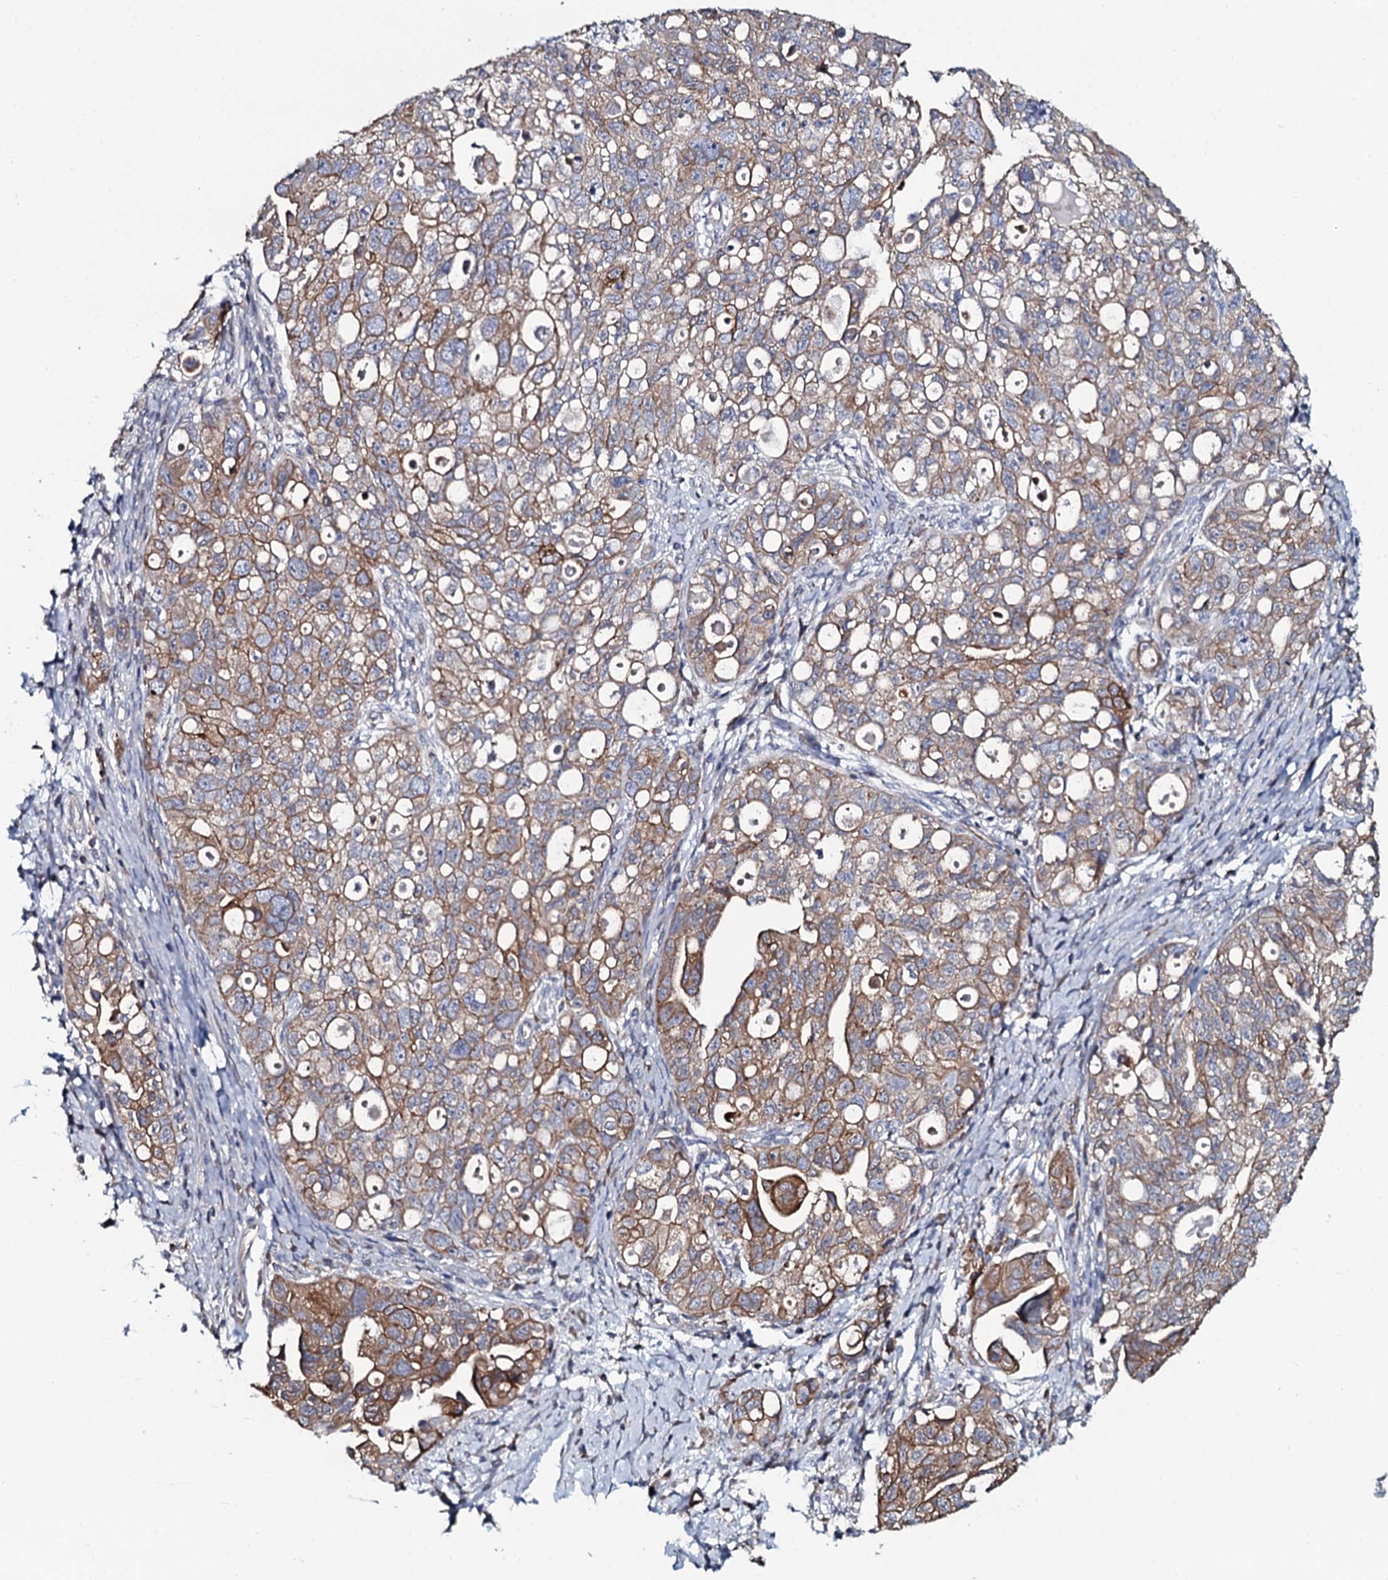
{"staining": {"intensity": "moderate", "quantity": "25%-75%", "location": "cytoplasmic/membranous"}, "tissue": "ovarian cancer", "cell_type": "Tumor cells", "image_type": "cancer", "snomed": [{"axis": "morphology", "description": "Carcinoma, NOS"}, {"axis": "morphology", "description": "Cystadenocarcinoma, serous, NOS"}, {"axis": "topography", "description": "Ovary"}], "caption": "A micrograph of ovarian cancer (carcinoma) stained for a protein reveals moderate cytoplasmic/membranous brown staining in tumor cells.", "gene": "TMEM151A", "patient": {"sex": "female", "age": 69}}